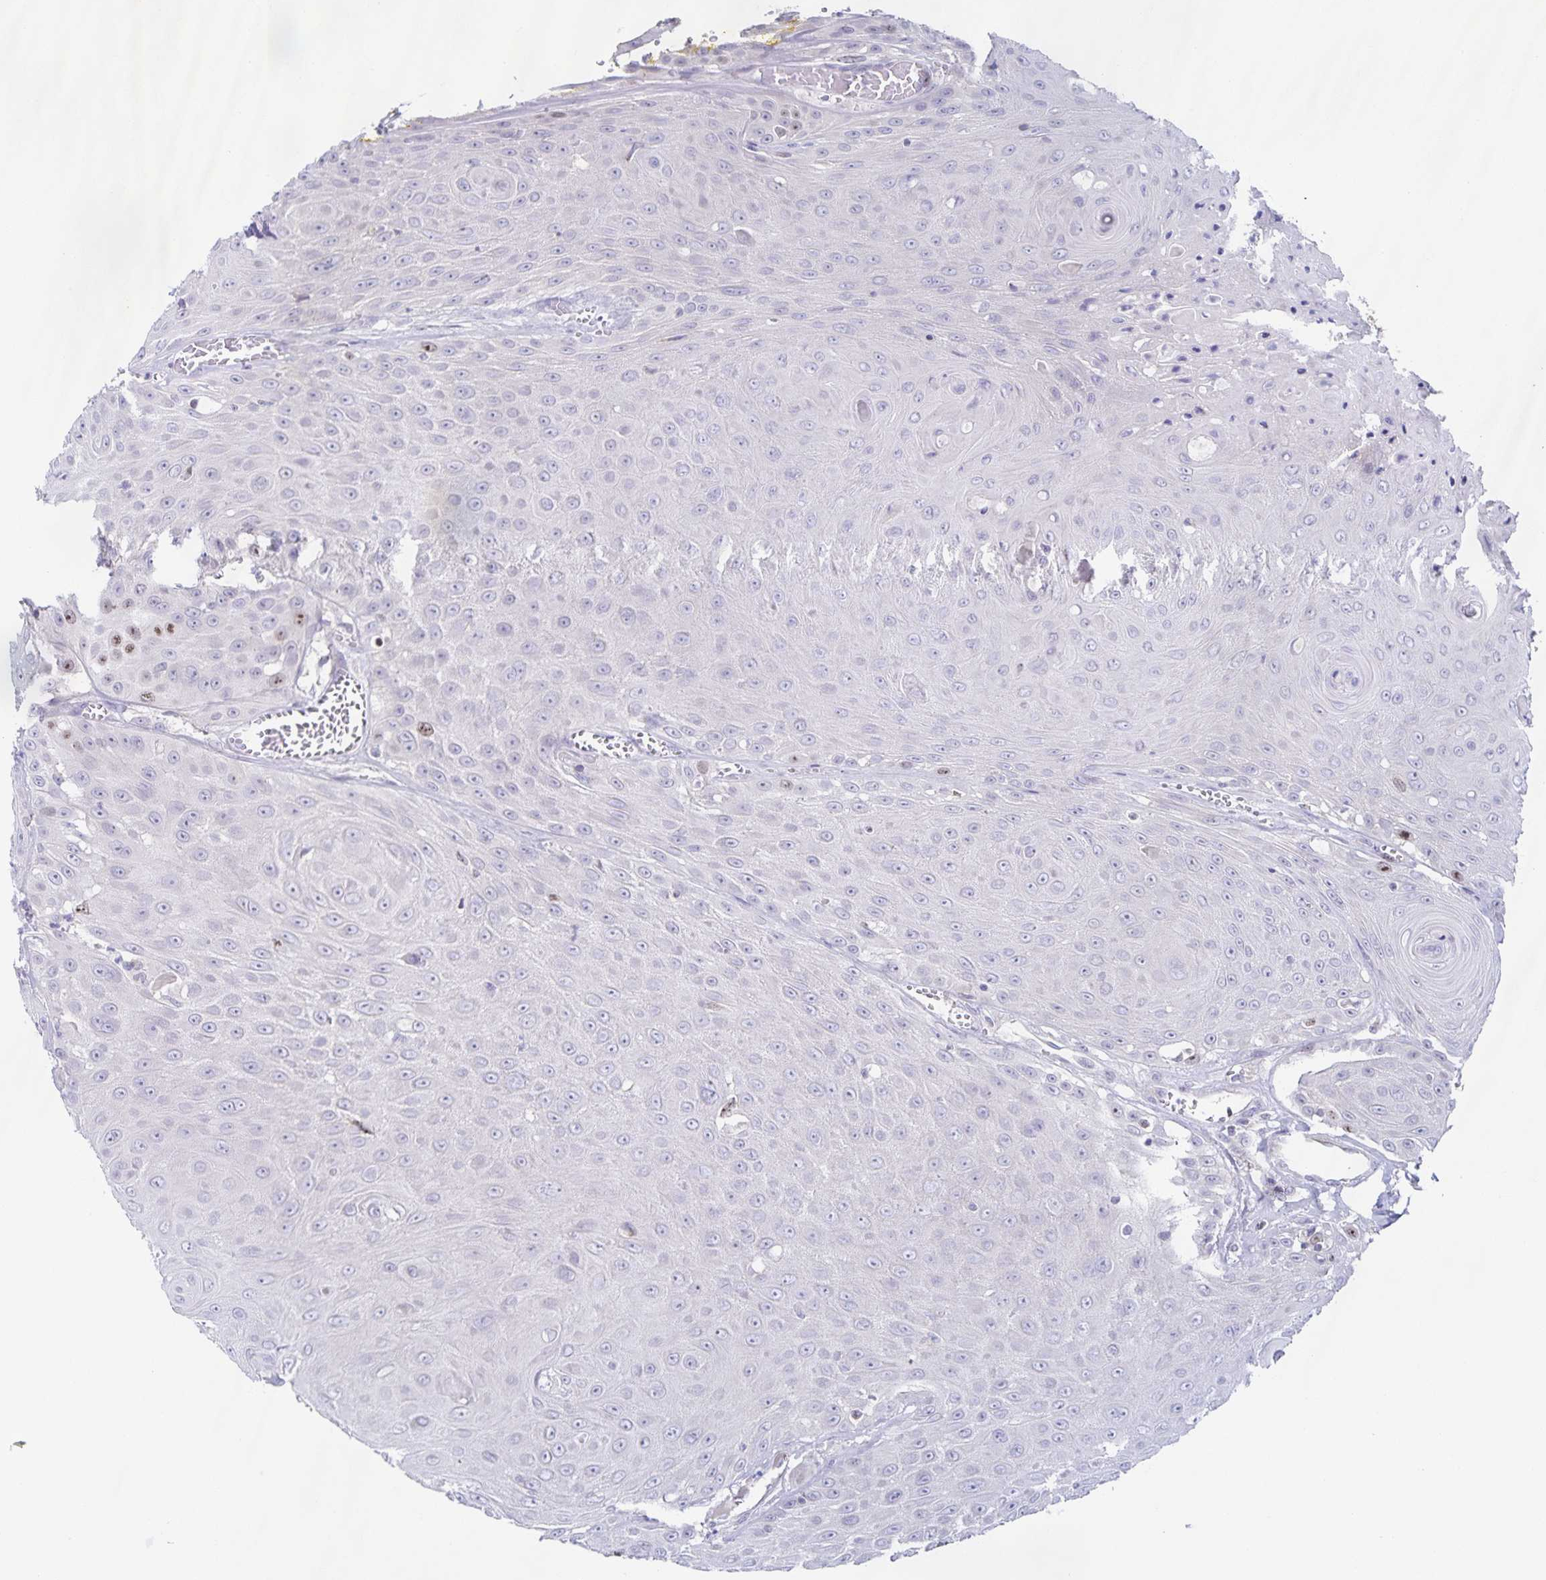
{"staining": {"intensity": "moderate", "quantity": "<25%", "location": "nuclear"}, "tissue": "head and neck cancer", "cell_type": "Tumor cells", "image_type": "cancer", "snomed": [{"axis": "morphology", "description": "Squamous cell carcinoma, NOS"}, {"axis": "topography", "description": "Oral tissue"}, {"axis": "topography", "description": "Head-Neck"}], "caption": "Moderate nuclear expression for a protein is identified in about <25% of tumor cells of squamous cell carcinoma (head and neck) using IHC.", "gene": "CENPH", "patient": {"sex": "male", "age": 81}}